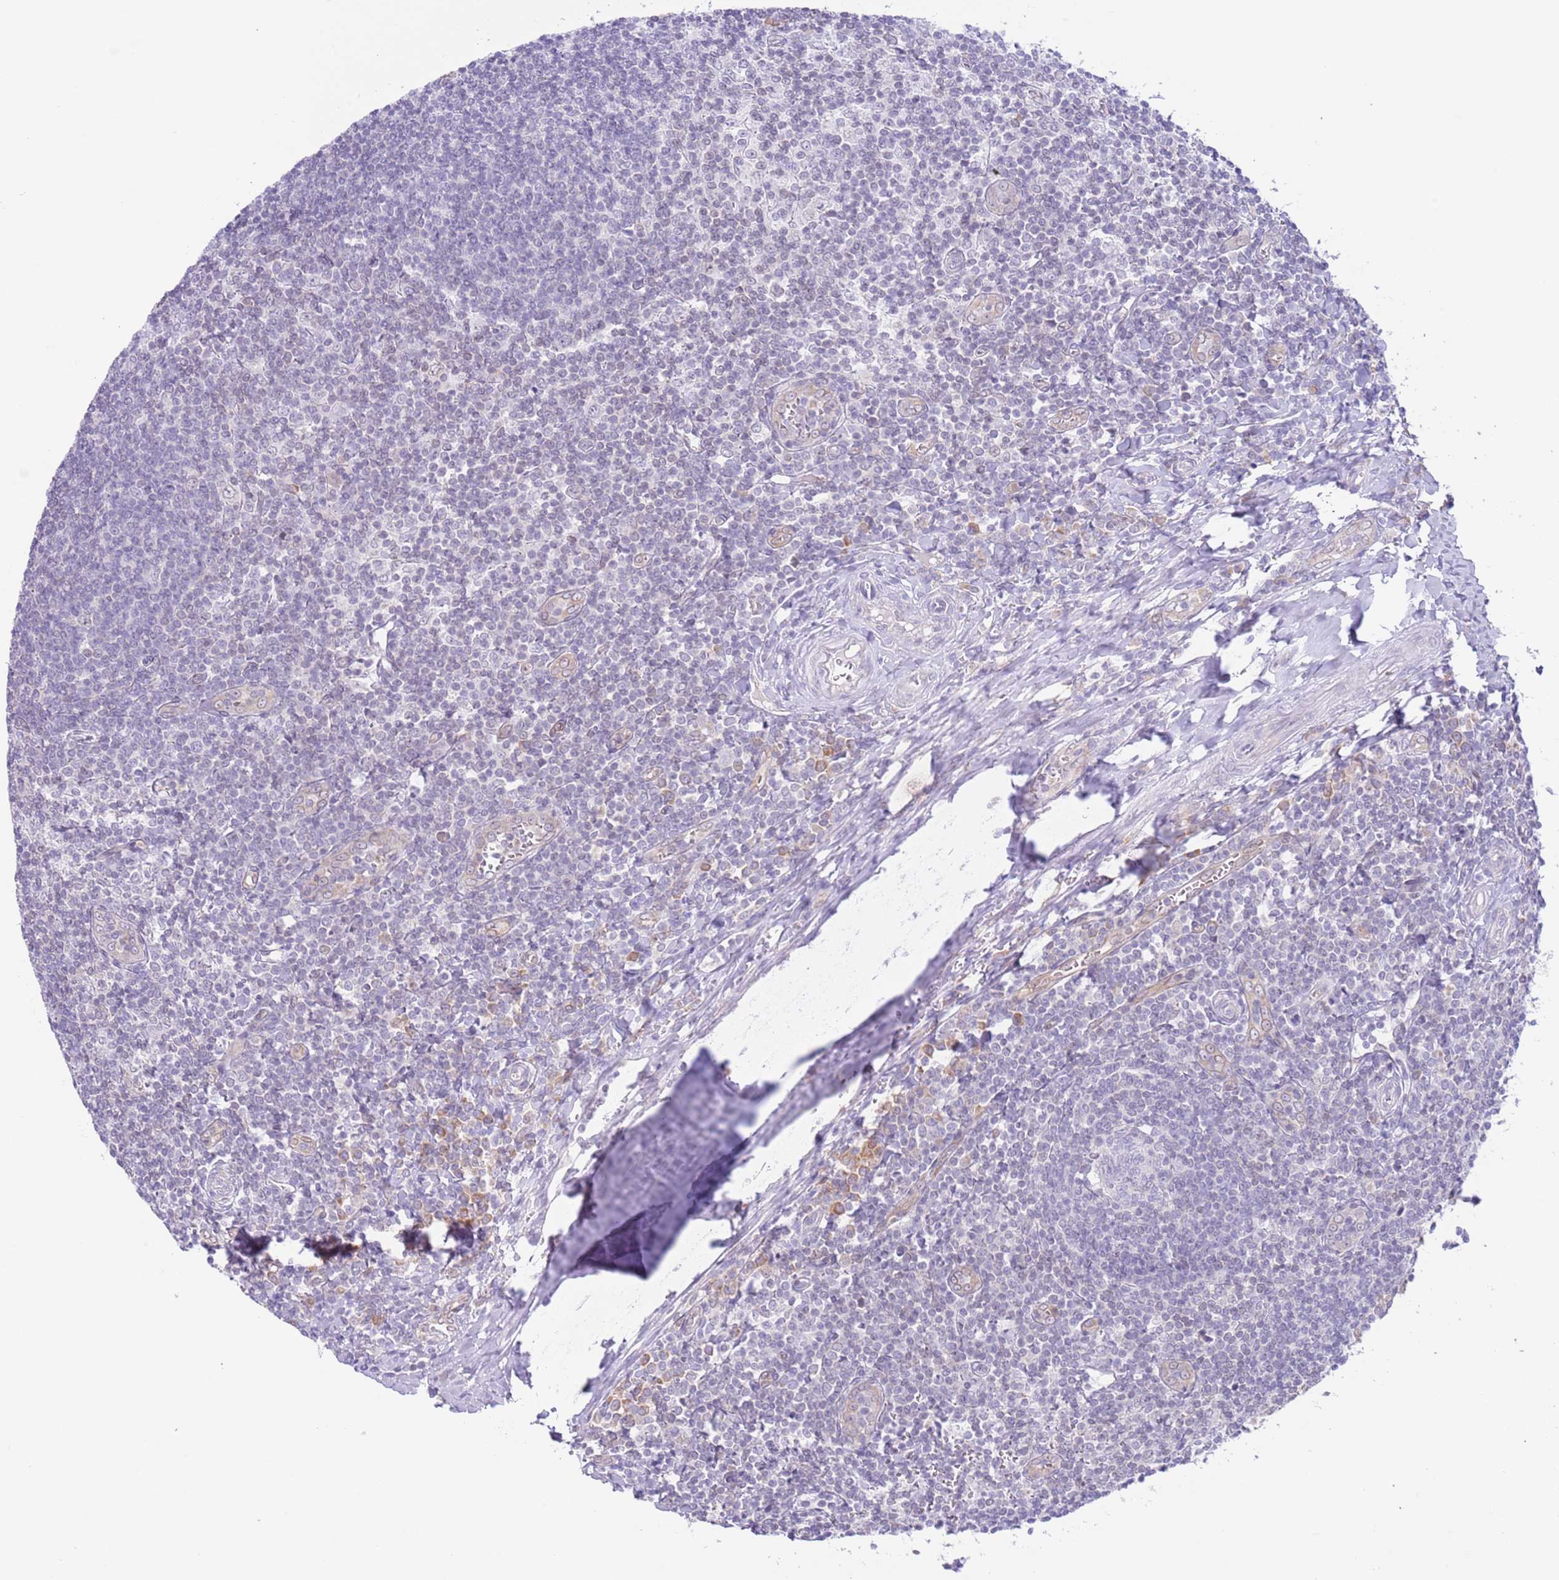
{"staining": {"intensity": "moderate", "quantity": "<25%", "location": "cytoplasmic/membranous"}, "tissue": "tonsil", "cell_type": "Germinal center cells", "image_type": "normal", "snomed": [{"axis": "morphology", "description": "Normal tissue, NOS"}, {"axis": "topography", "description": "Tonsil"}], "caption": "Human tonsil stained with a protein marker demonstrates moderate staining in germinal center cells.", "gene": "EBPL", "patient": {"sex": "male", "age": 27}}